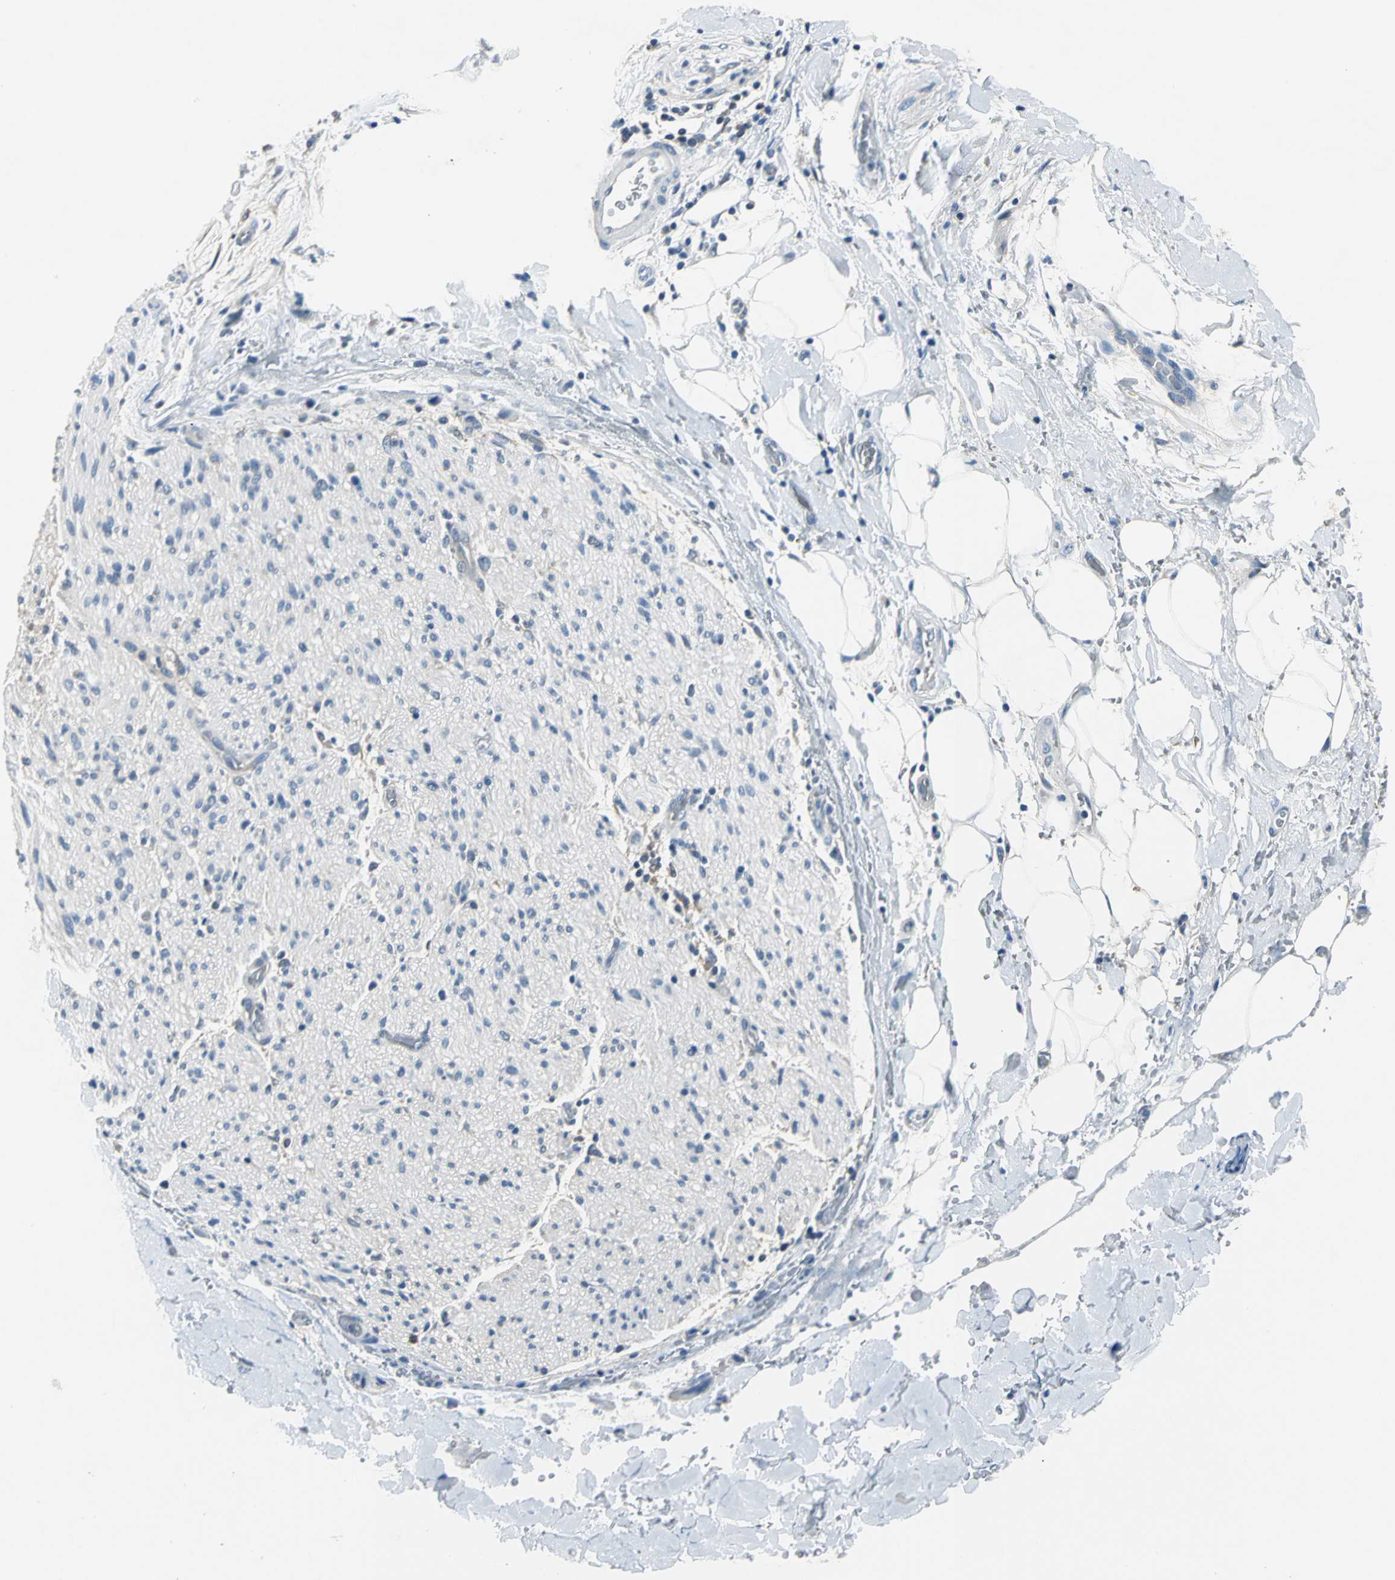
{"staining": {"intensity": "negative", "quantity": "none", "location": "none"}, "tissue": "adipose tissue", "cell_type": "Adipocytes", "image_type": "normal", "snomed": [{"axis": "morphology", "description": "Normal tissue, NOS"}, {"axis": "morphology", "description": "Cholangiocarcinoma"}, {"axis": "topography", "description": "Liver"}, {"axis": "topography", "description": "Peripheral nerve tissue"}], "caption": "Micrograph shows no protein staining in adipocytes of normal adipose tissue. The staining was performed using DAB to visualize the protein expression in brown, while the nuclei were stained in blue with hematoxylin (Magnification: 20x).", "gene": "ZNF415", "patient": {"sex": "male", "age": 50}}